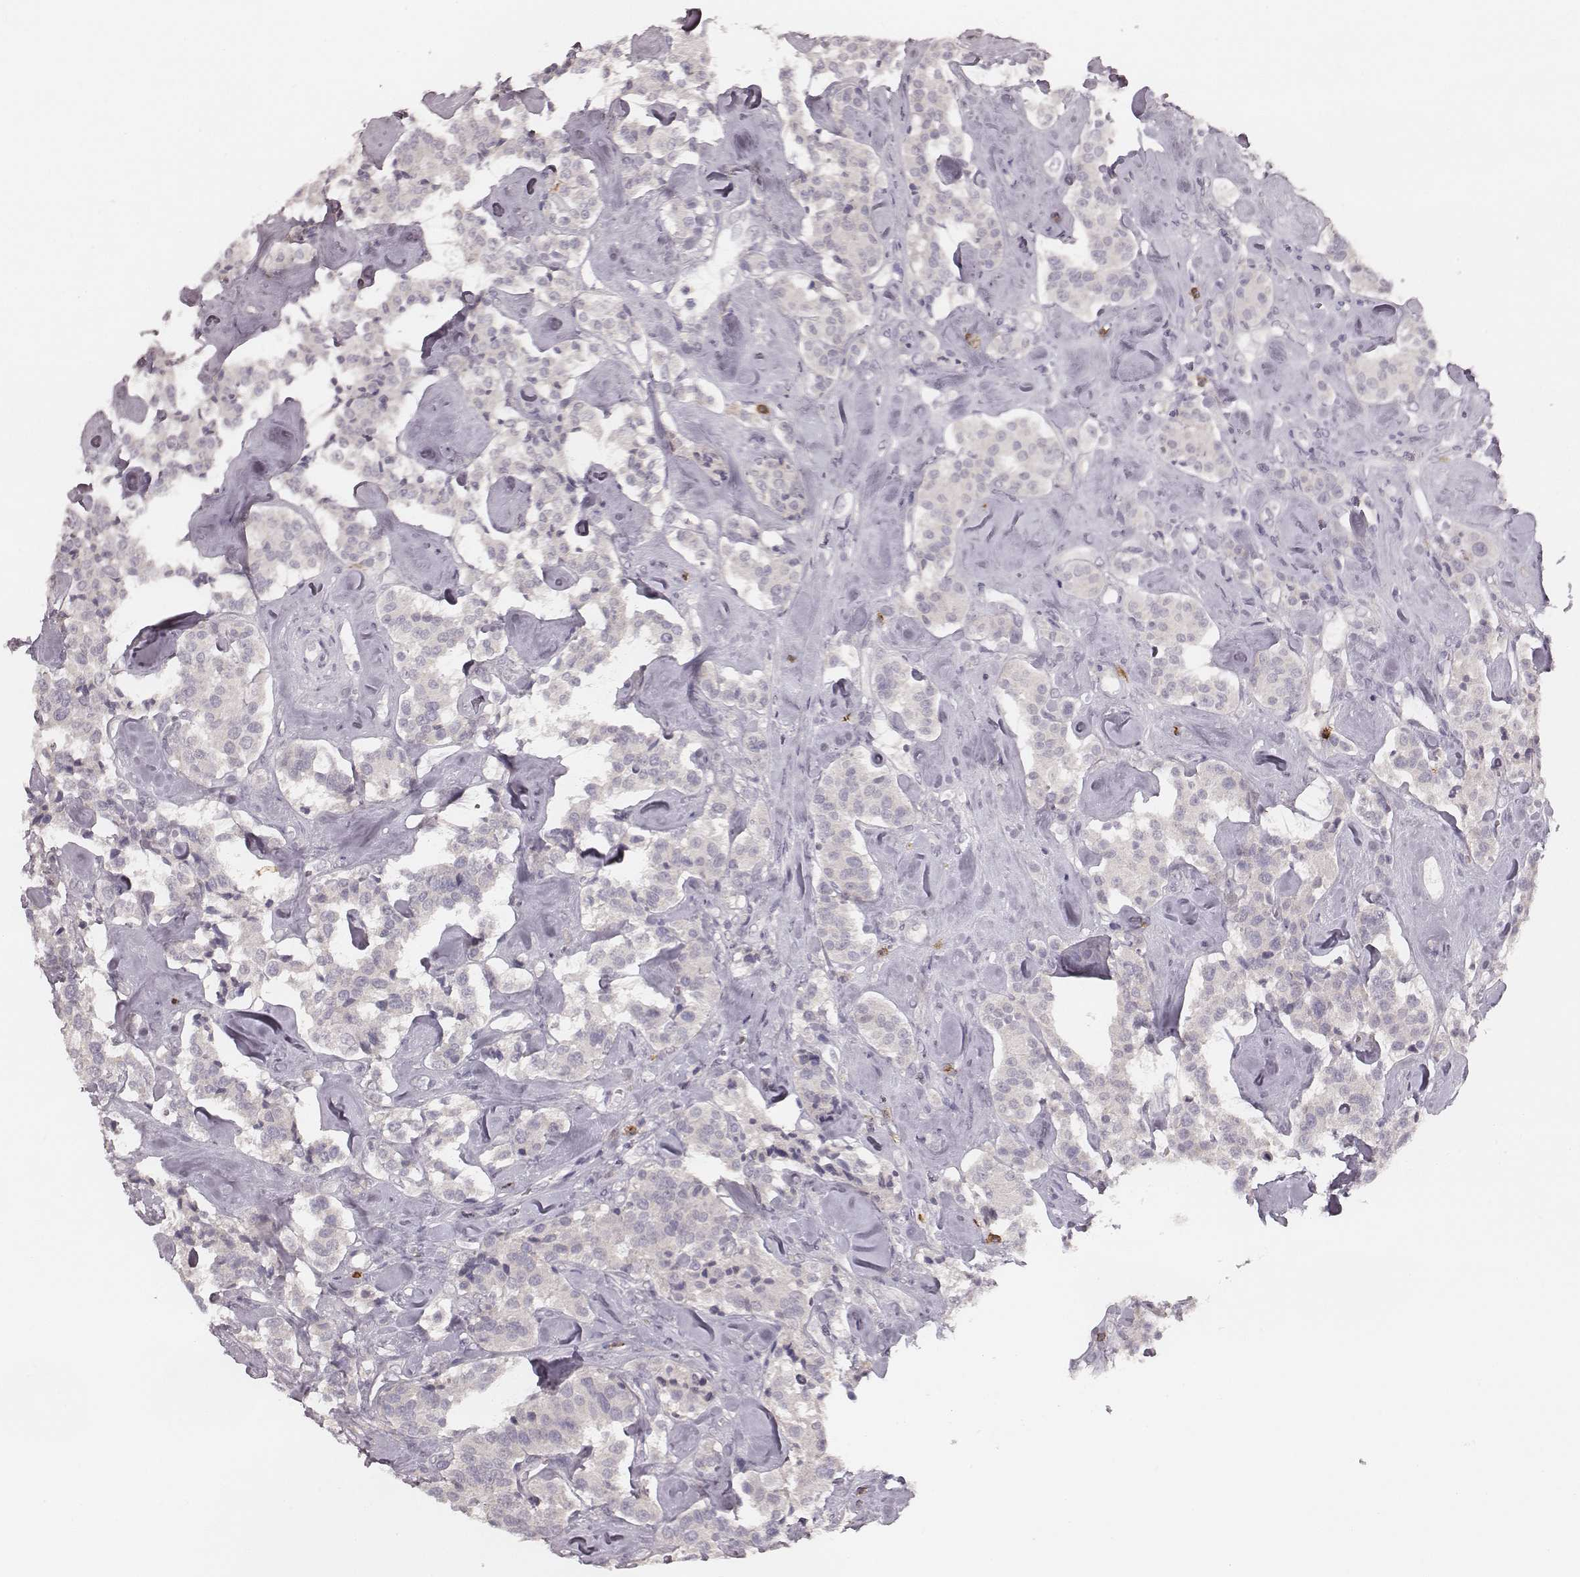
{"staining": {"intensity": "negative", "quantity": "none", "location": "none"}, "tissue": "carcinoid", "cell_type": "Tumor cells", "image_type": "cancer", "snomed": [{"axis": "morphology", "description": "Carcinoid, malignant, NOS"}, {"axis": "topography", "description": "Pancreas"}], "caption": "Immunohistochemical staining of carcinoid displays no significant expression in tumor cells. Nuclei are stained in blue.", "gene": "CD8A", "patient": {"sex": "male", "age": 41}}